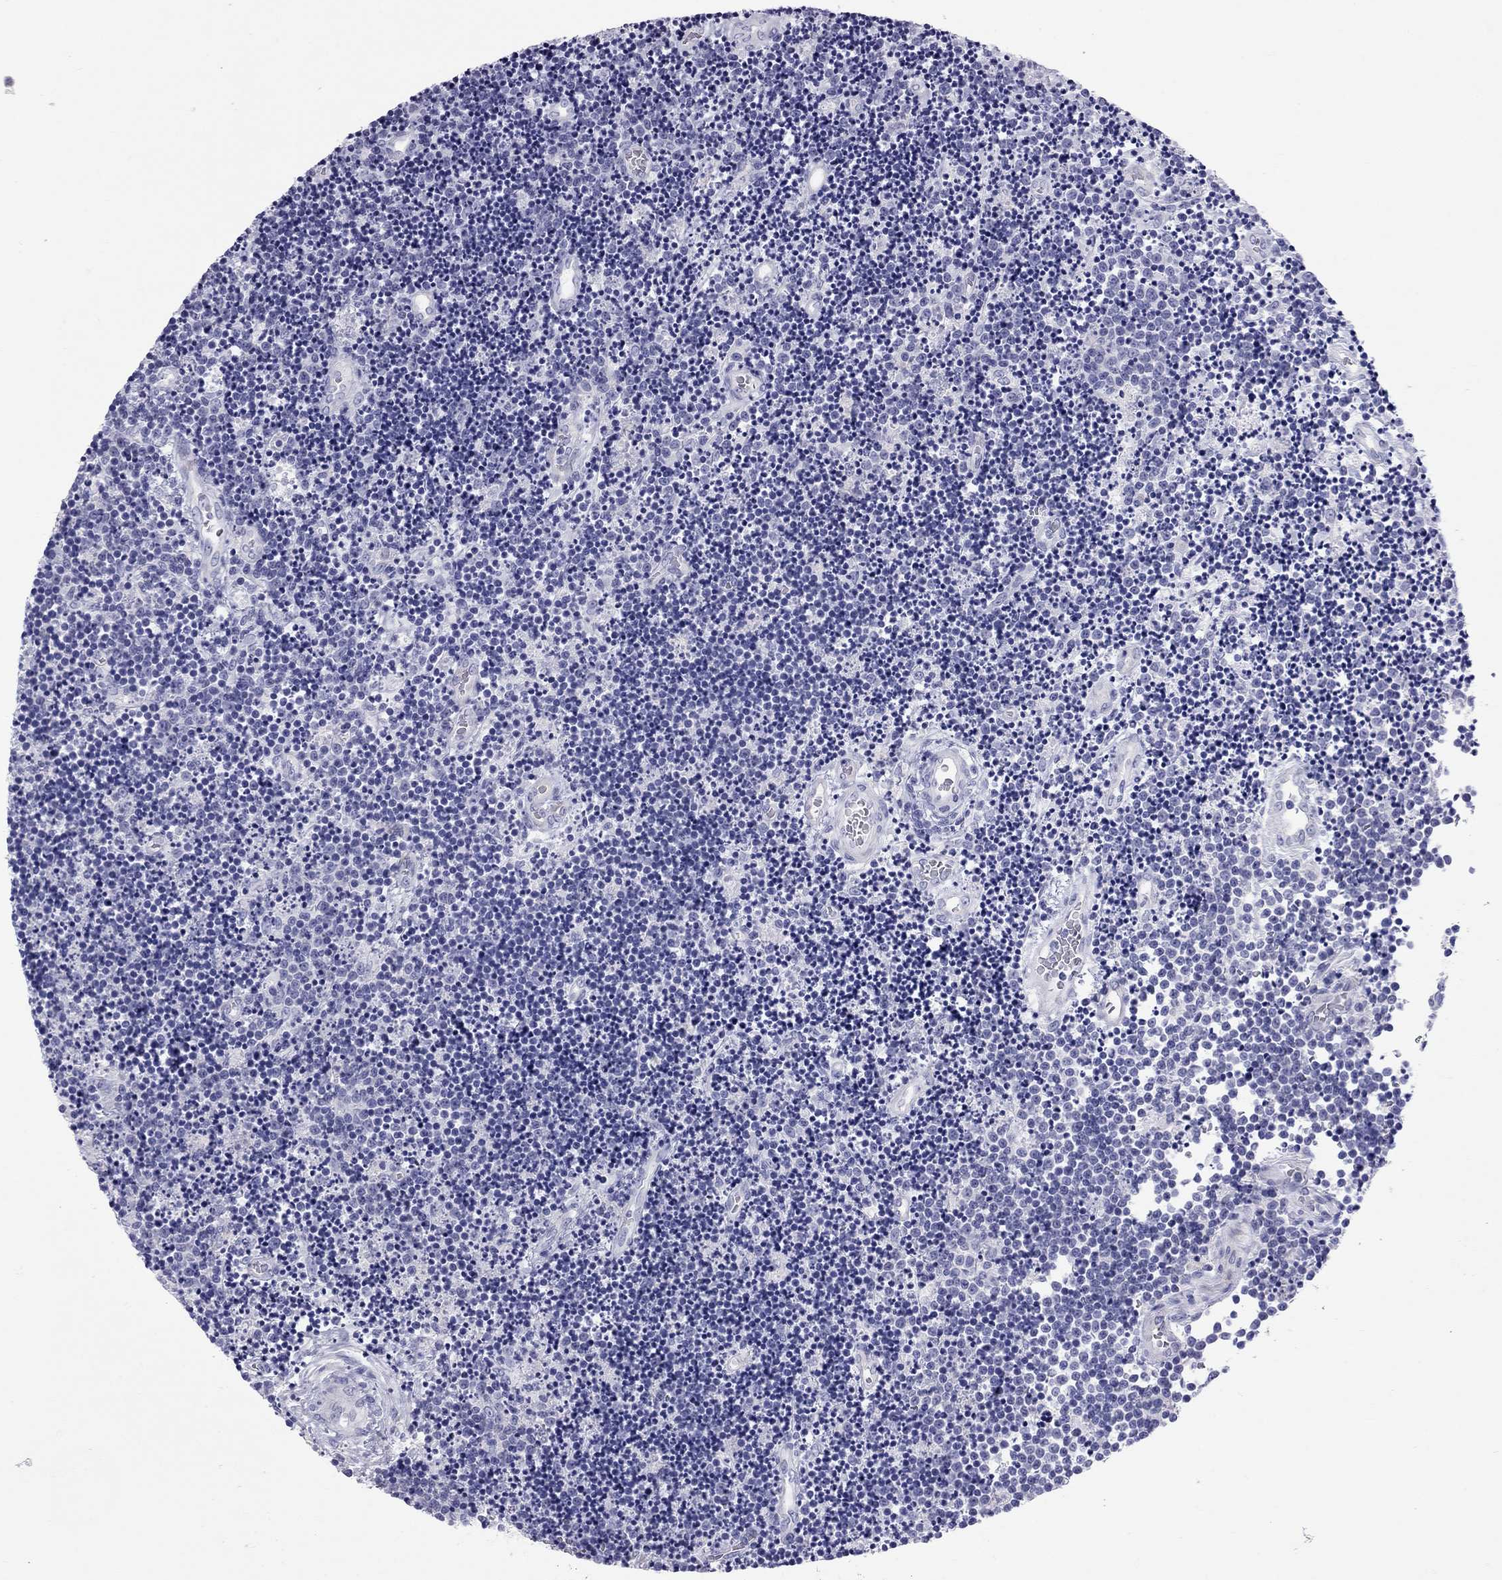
{"staining": {"intensity": "negative", "quantity": "none", "location": "none"}, "tissue": "lymphoma", "cell_type": "Tumor cells", "image_type": "cancer", "snomed": [{"axis": "morphology", "description": "Malignant lymphoma, non-Hodgkin's type, Low grade"}, {"axis": "topography", "description": "Brain"}], "caption": "Protein analysis of lymphoma shows no significant positivity in tumor cells. (DAB immunohistochemistry (IHC), high magnification).", "gene": "FSCN3", "patient": {"sex": "female", "age": 66}}